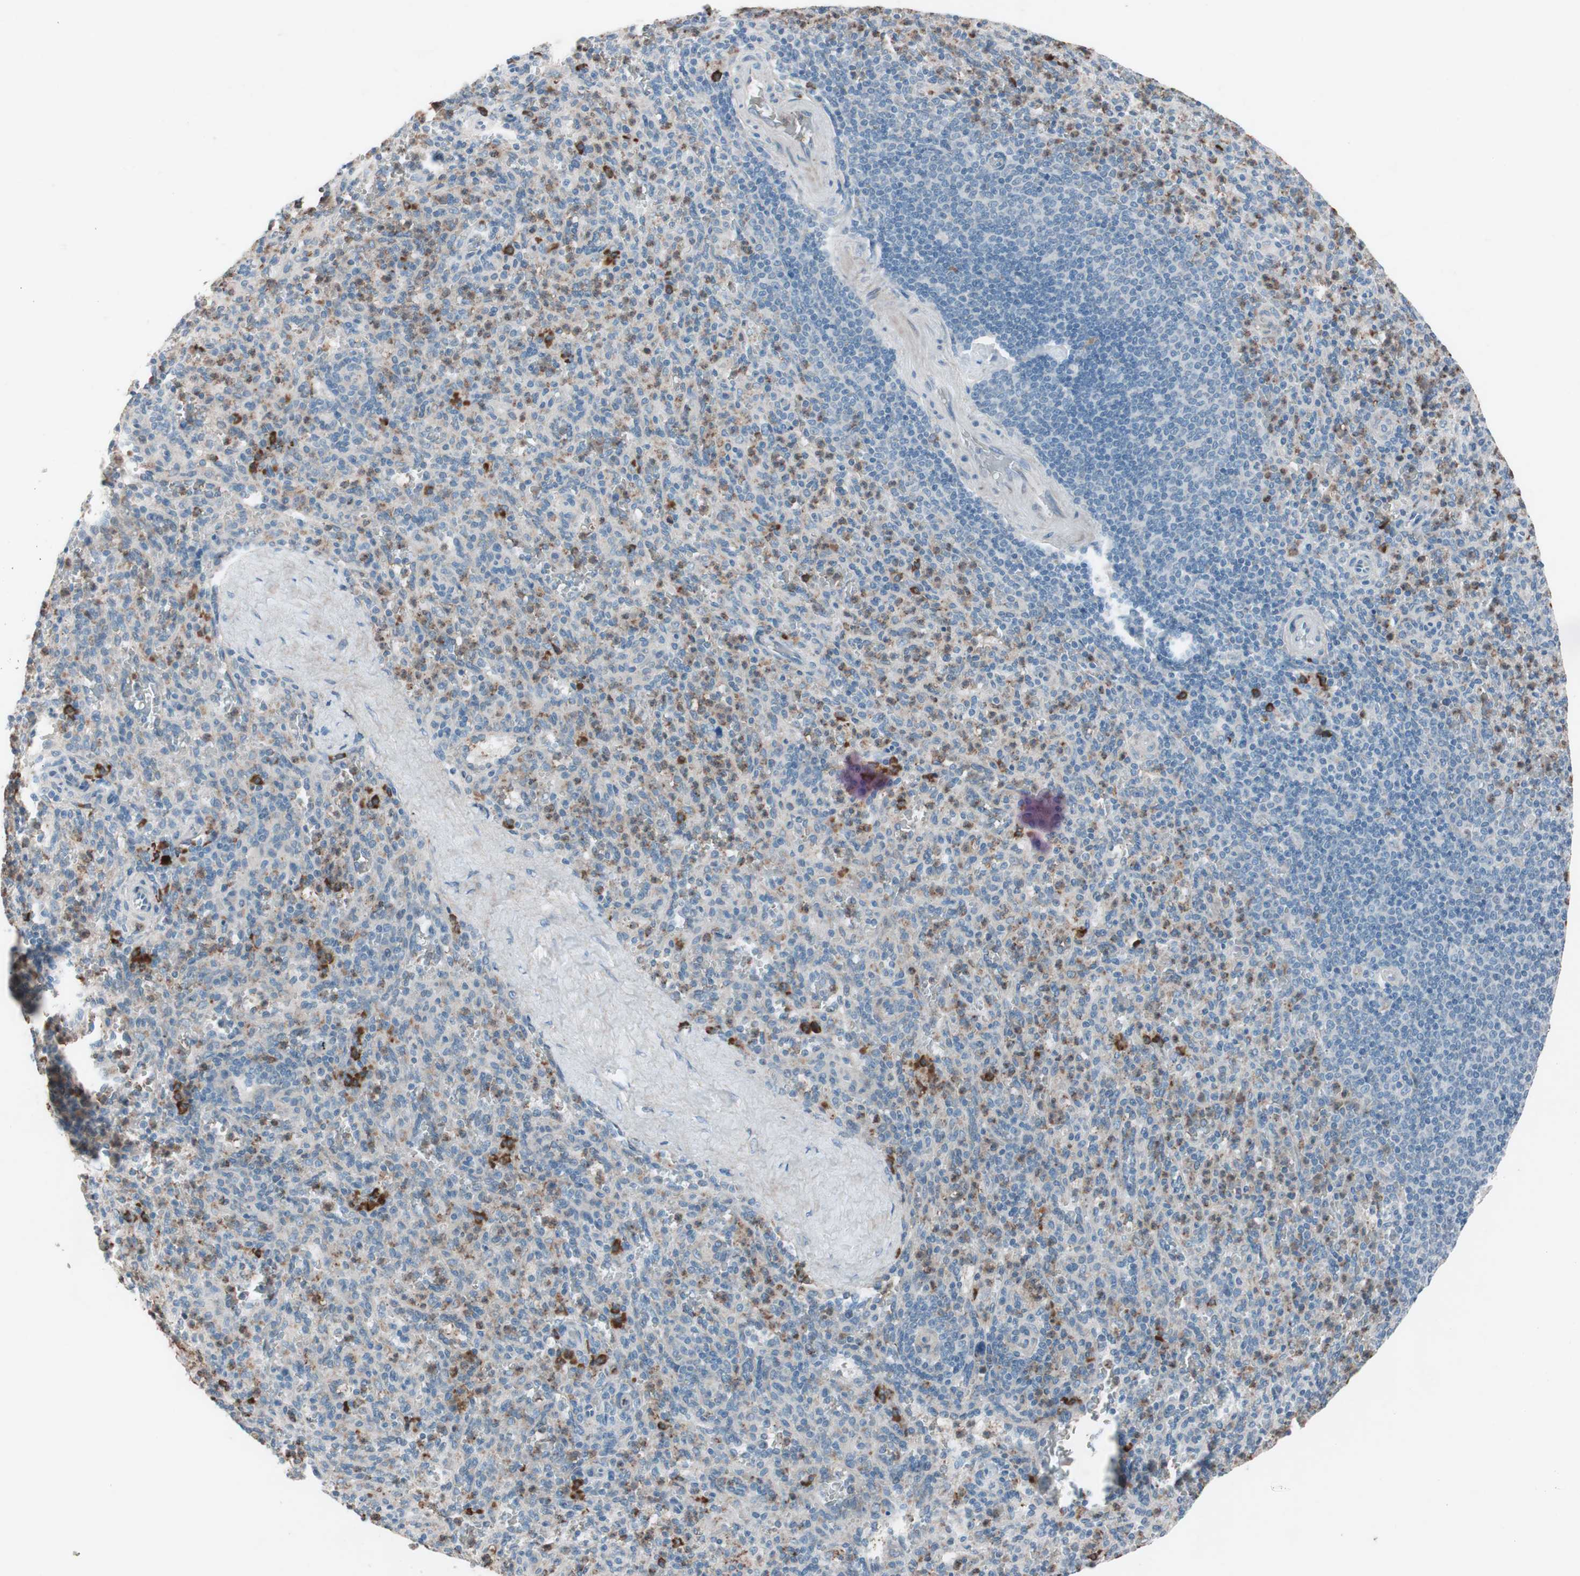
{"staining": {"intensity": "moderate", "quantity": "25%-75%", "location": "cytoplasmic/membranous"}, "tissue": "spleen", "cell_type": "Cells in red pulp", "image_type": "normal", "snomed": [{"axis": "morphology", "description": "Normal tissue, NOS"}, {"axis": "topography", "description": "Spleen"}], "caption": "A brown stain highlights moderate cytoplasmic/membranous positivity of a protein in cells in red pulp of benign spleen. Nuclei are stained in blue.", "gene": "GRB7", "patient": {"sex": "male", "age": 36}}